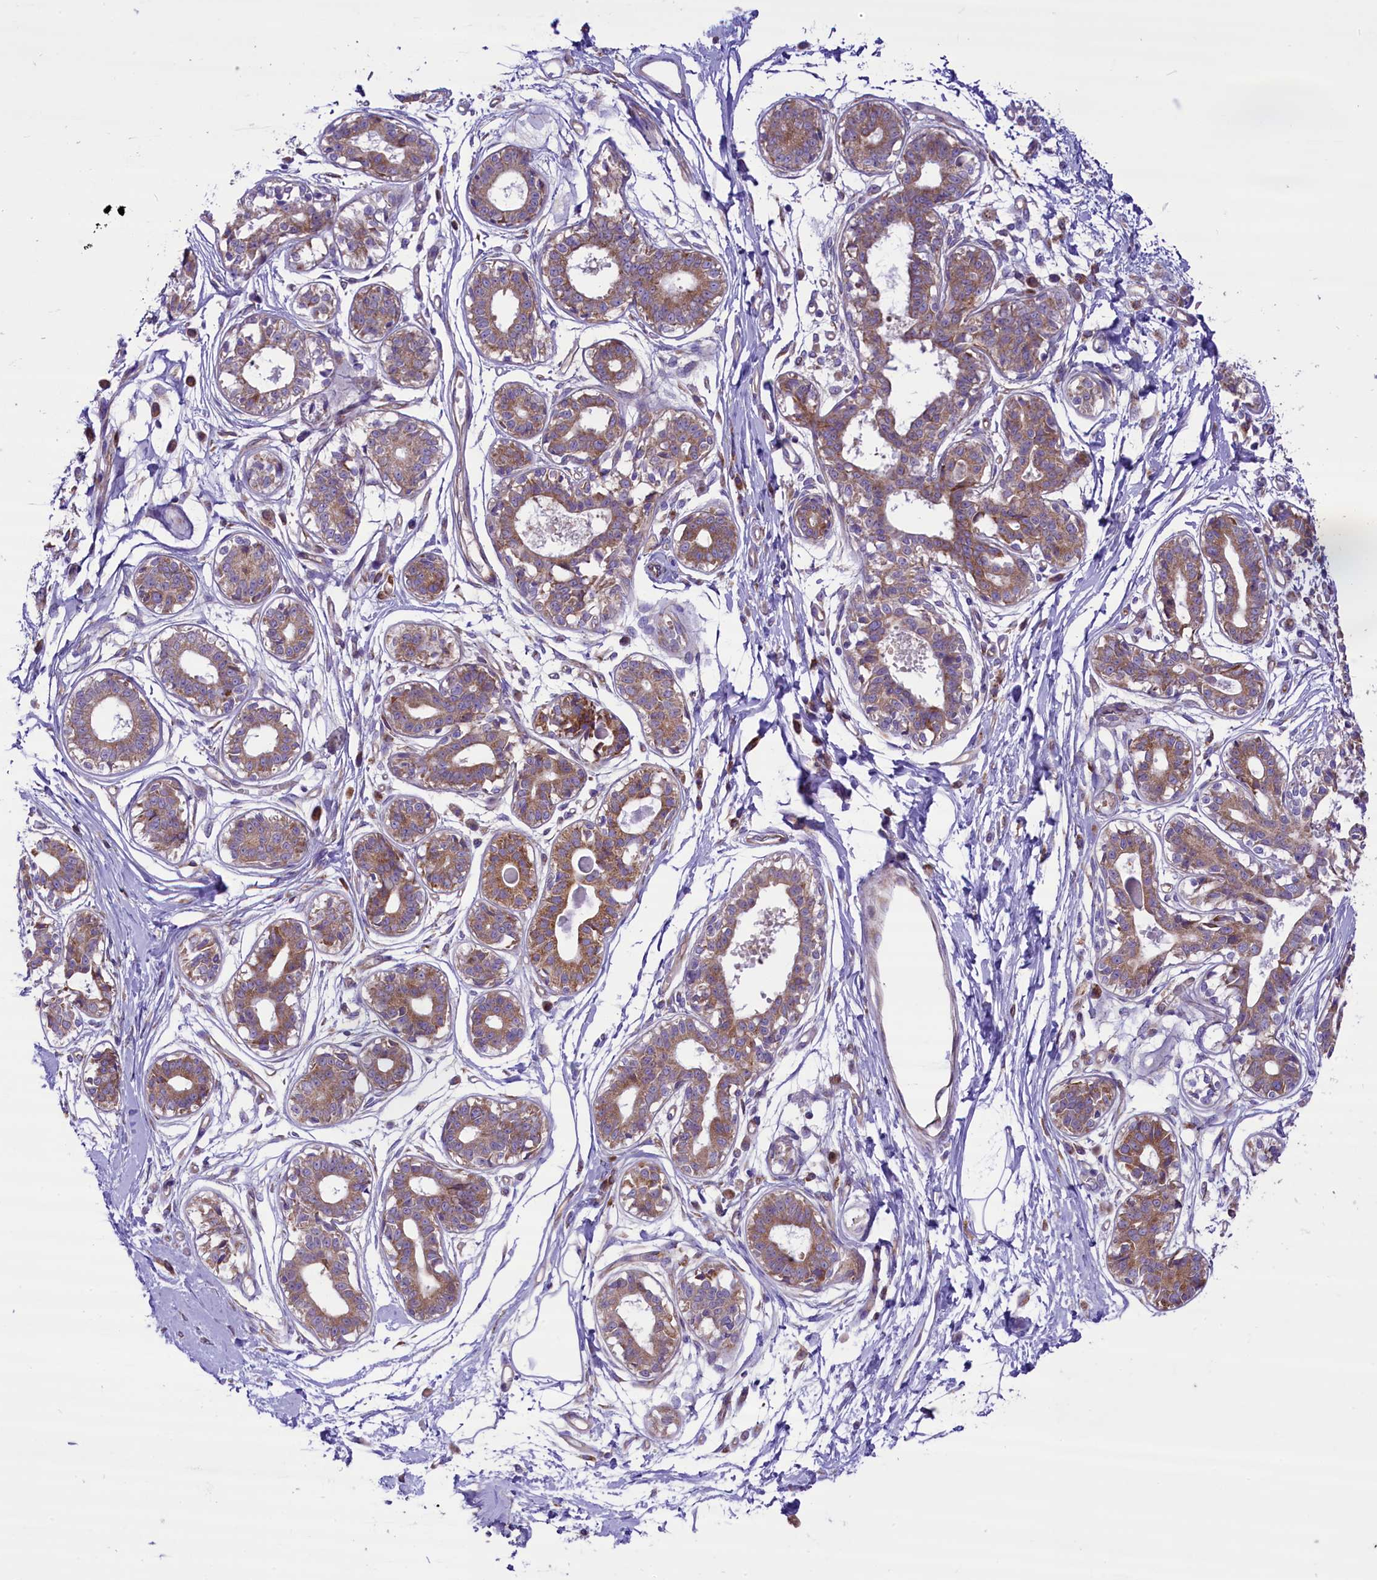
{"staining": {"intensity": "negative", "quantity": "none", "location": "none"}, "tissue": "breast", "cell_type": "Adipocytes", "image_type": "normal", "snomed": [{"axis": "morphology", "description": "Normal tissue, NOS"}, {"axis": "topography", "description": "Breast"}], "caption": "This histopathology image is of benign breast stained with IHC to label a protein in brown with the nuclei are counter-stained blue. There is no positivity in adipocytes.", "gene": "PTPRU", "patient": {"sex": "female", "age": 45}}